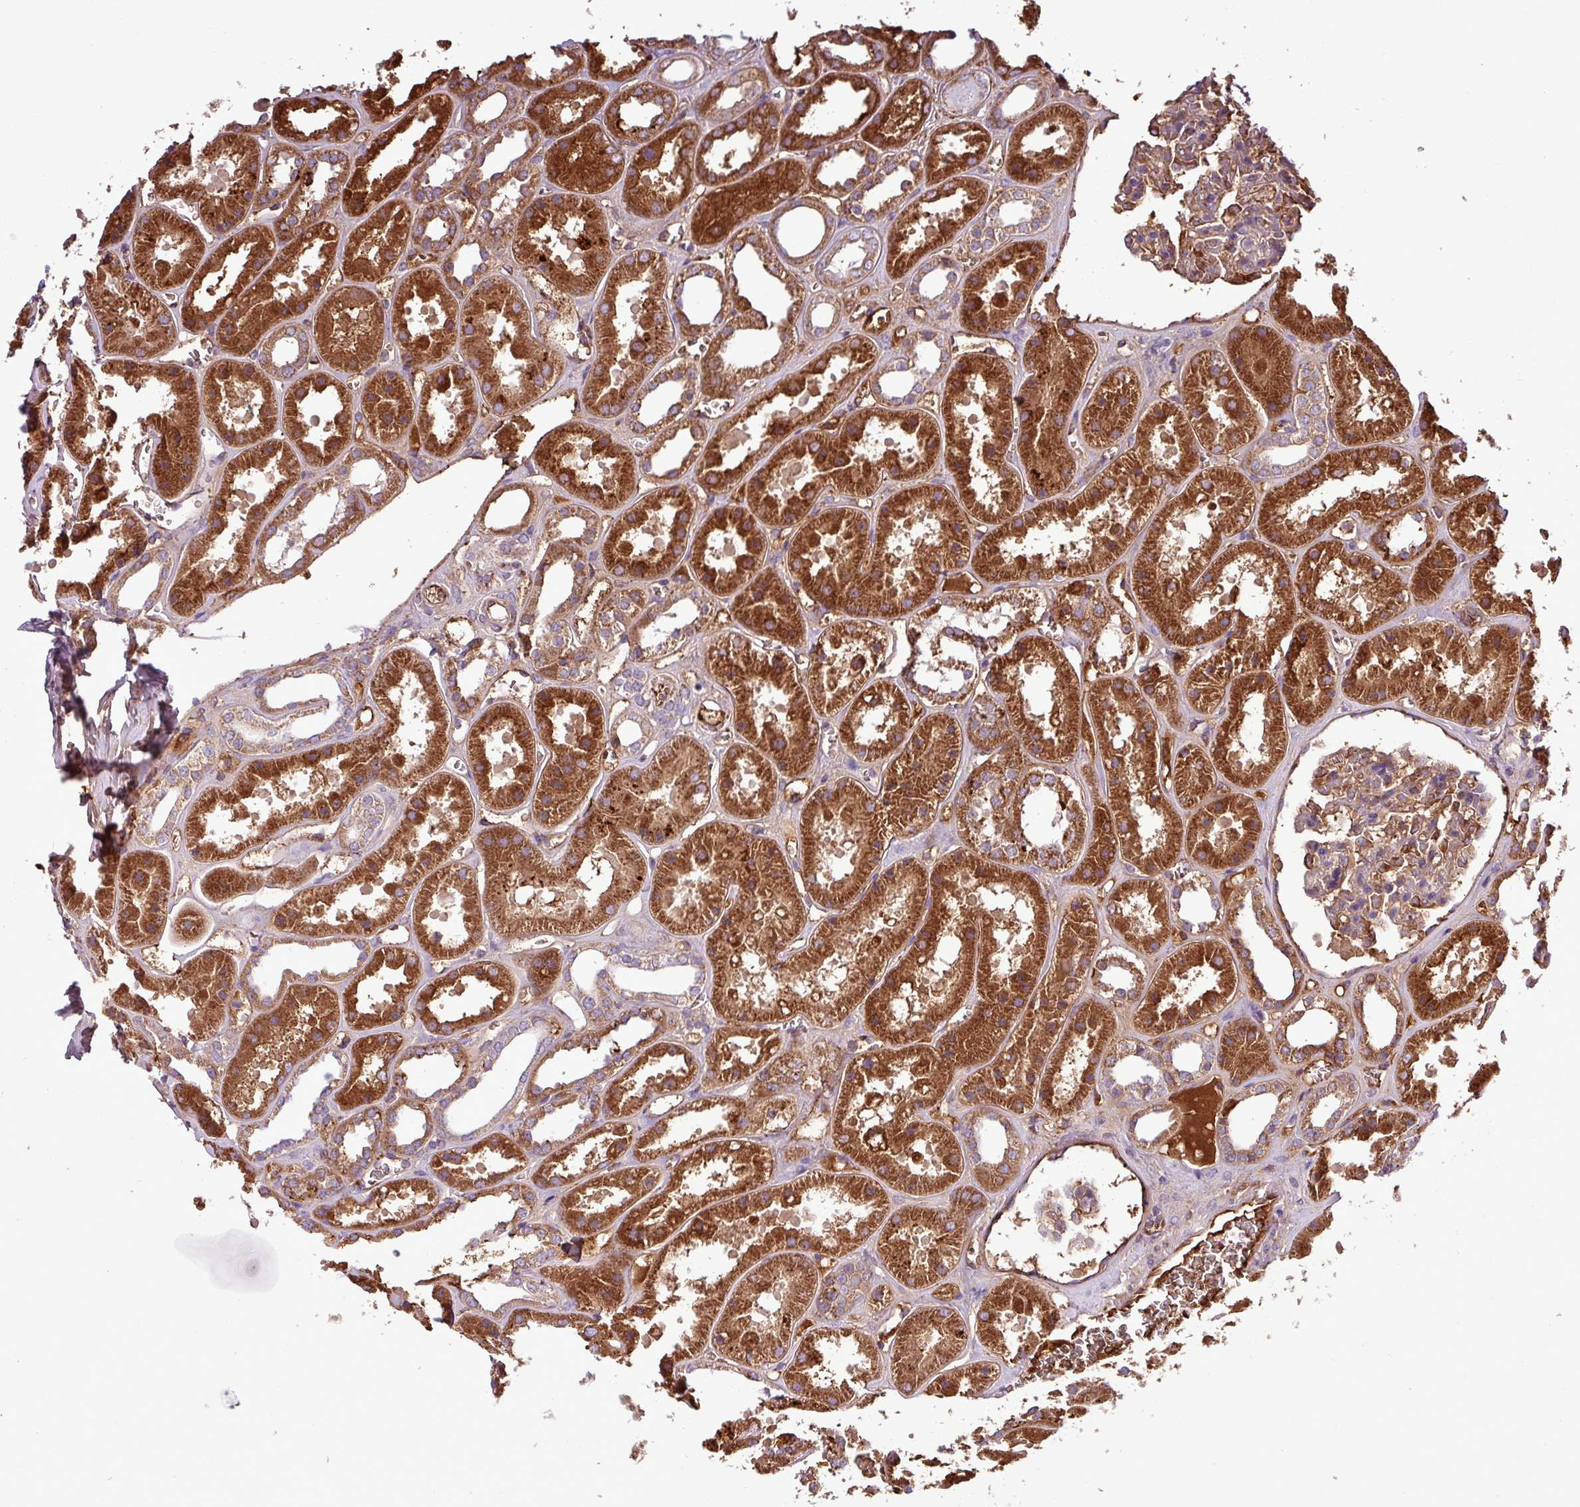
{"staining": {"intensity": "moderate", "quantity": "25%-75%", "location": "cytoplasmic/membranous"}, "tissue": "kidney", "cell_type": "Cells in glomeruli", "image_type": "normal", "snomed": [{"axis": "morphology", "description": "Normal tissue, NOS"}, {"axis": "topography", "description": "Kidney"}], "caption": "Immunohistochemistry (IHC) staining of unremarkable kidney, which exhibits medium levels of moderate cytoplasmic/membranous positivity in approximately 25%-75% of cells in glomeruli indicating moderate cytoplasmic/membranous protein expression. The staining was performed using DAB (3,3'-diaminobenzidine) (brown) for protein detection and nuclei were counterstained in hematoxylin (blue).", "gene": "CWH43", "patient": {"sex": "female", "age": 41}}